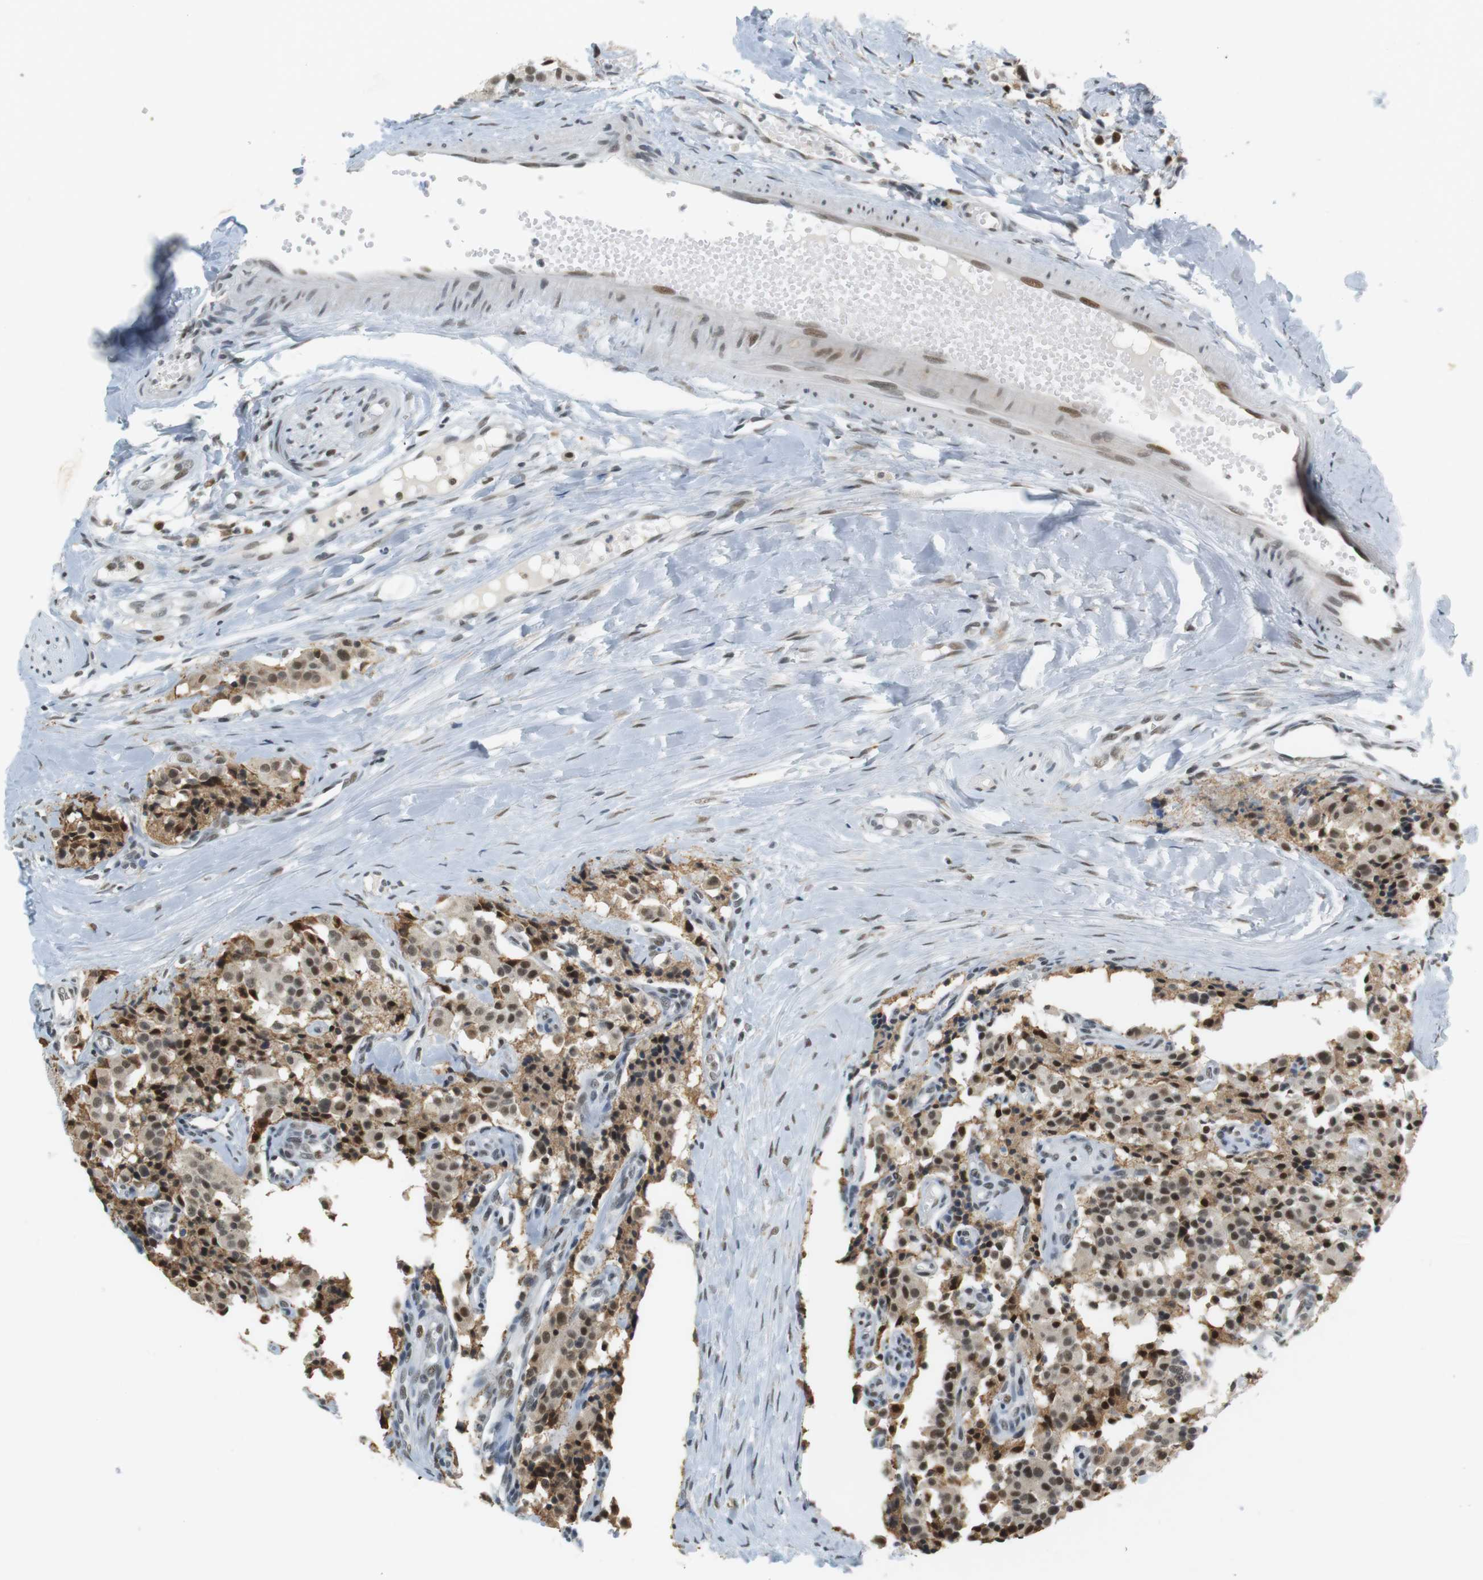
{"staining": {"intensity": "moderate", "quantity": ">75%", "location": "cytoplasmic/membranous,nuclear"}, "tissue": "carcinoid", "cell_type": "Tumor cells", "image_type": "cancer", "snomed": [{"axis": "morphology", "description": "Carcinoid, malignant, NOS"}, {"axis": "topography", "description": "Lung"}], "caption": "This micrograph shows malignant carcinoid stained with immunohistochemistry (IHC) to label a protein in brown. The cytoplasmic/membranous and nuclear of tumor cells show moderate positivity for the protein. Nuclei are counter-stained blue.", "gene": "RNF38", "patient": {"sex": "male", "age": 30}}